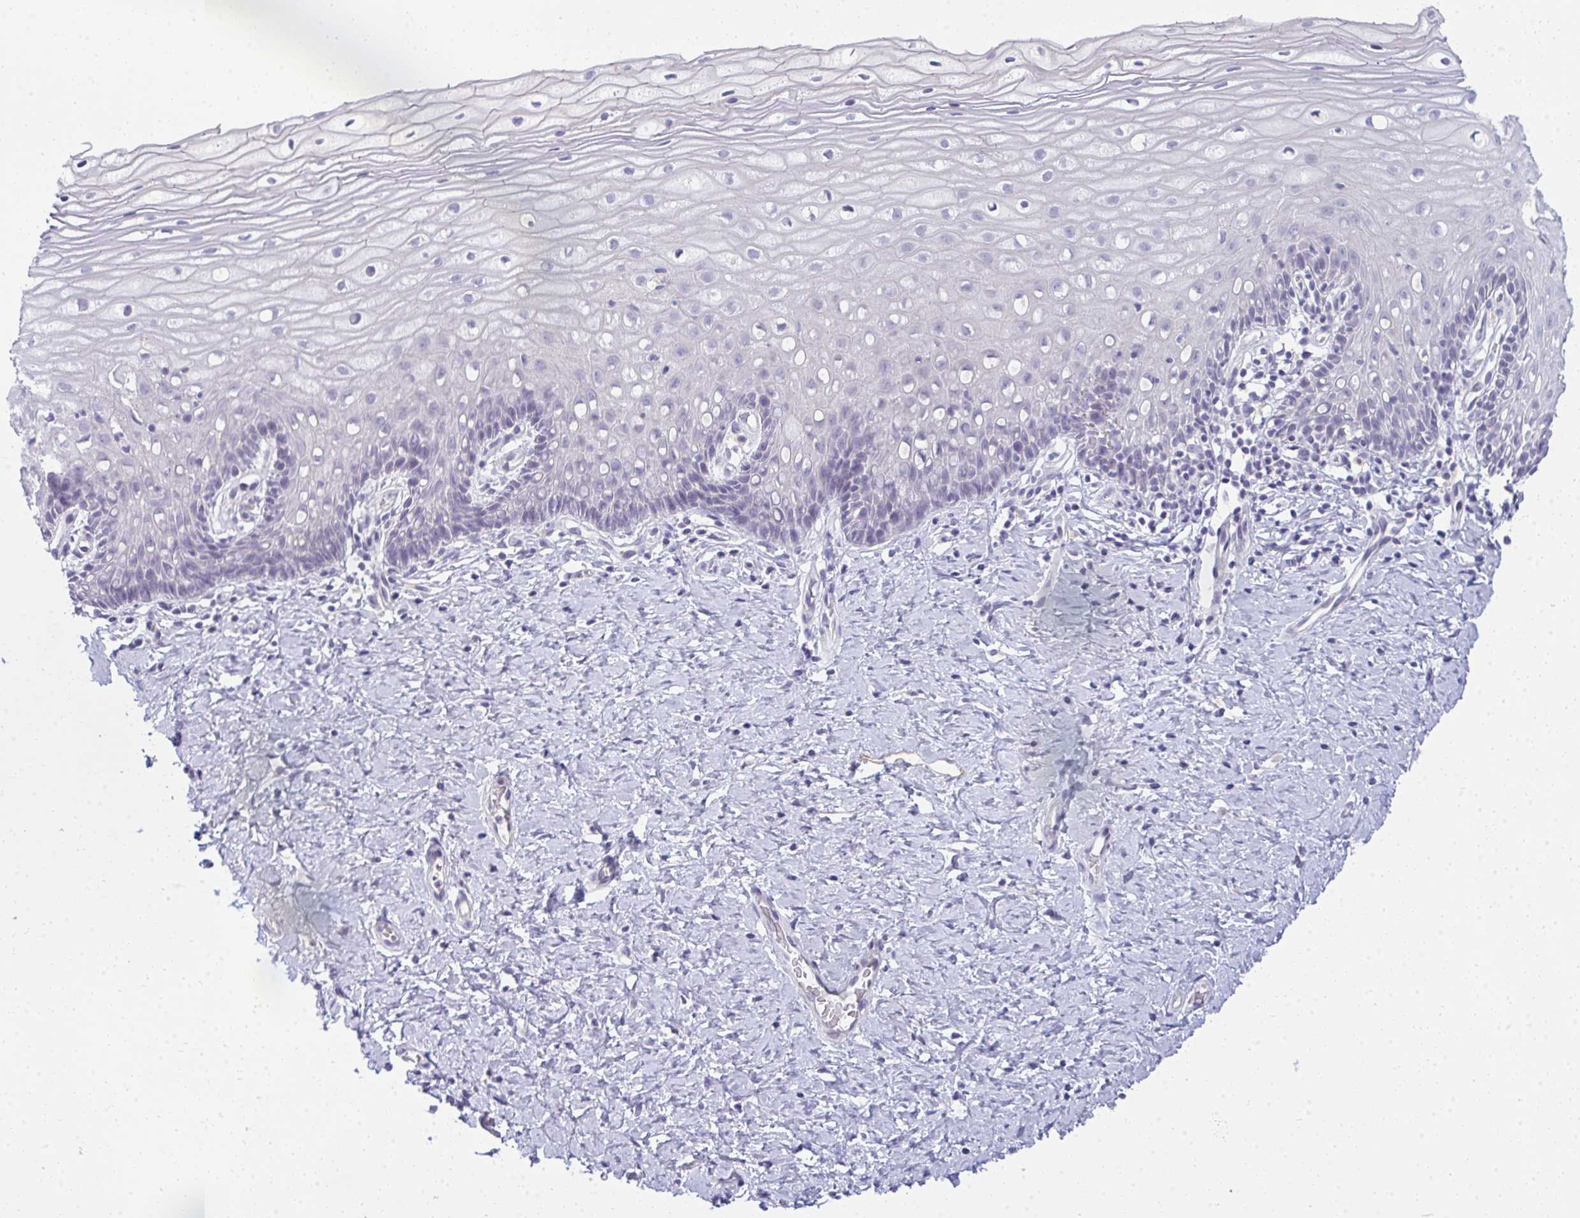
{"staining": {"intensity": "negative", "quantity": "none", "location": "none"}, "tissue": "cervix", "cell_type": "Glandular cells", "image_type": "normal", "snomed": [{"axis": "morphology", "description": "Normal tissue, NOS"}, {"axis": "topography", "description": "Cervix"}], "caption": "Immunohistochemistry (IHC) micrograph of unremarkable human cervix stained for a protein (brown), which exhibits no staining in glandular cells. (DAB IHC visualized using brightfield microscopy, high magnification).", "gene": "TMEM82", "patient": {"sex": "female", "age": 37}}